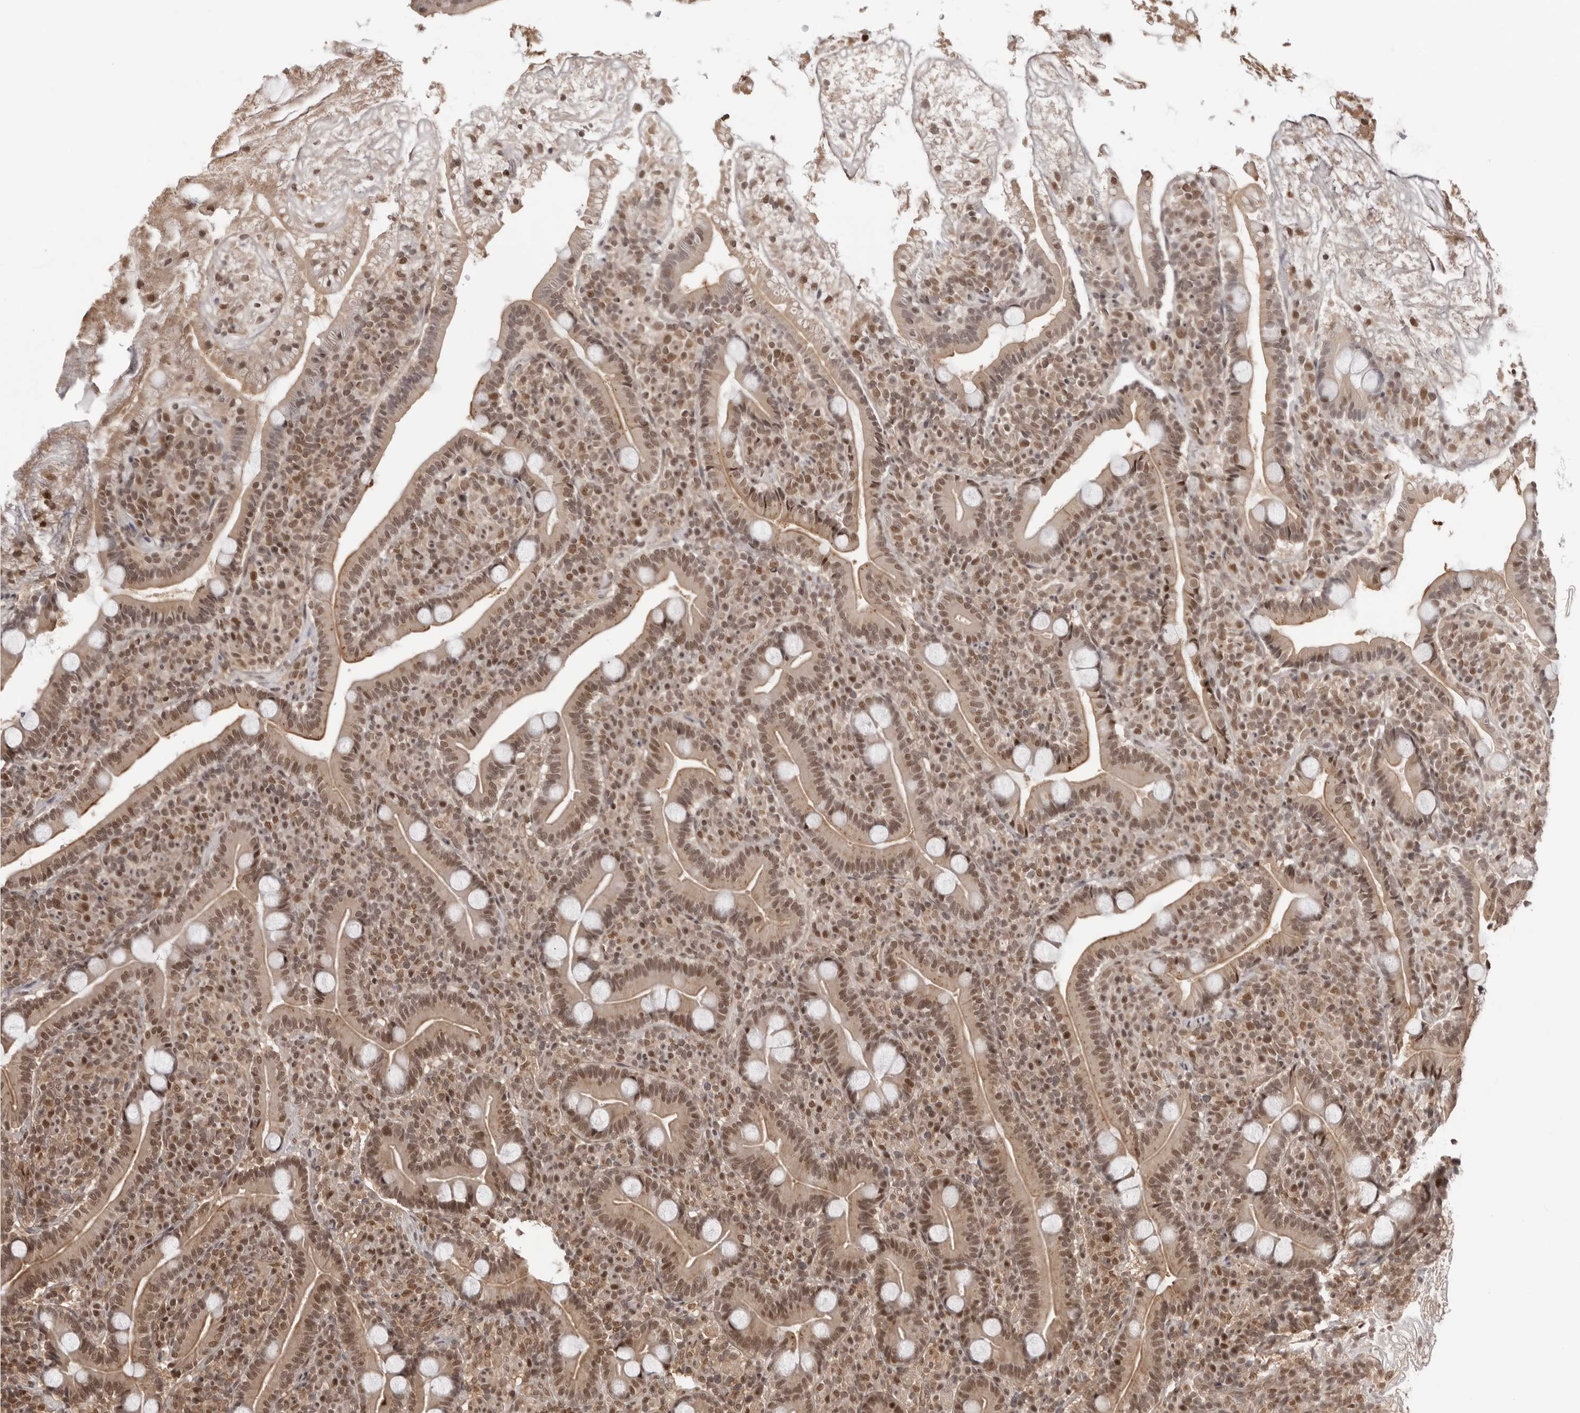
{"staining": {"intensity": "moderate", "quantity": ">75%", "location": "cytoplasmic/membranous,nuclear"}, "tissue": "duodenum", "cell_type": "Glandular cells", "image_type": "normal", "snomed": [{"axis": "morphology", "description": "Normal tissue, NOS"}, {"axis": "topography", "description": "Duodenum"}], "caption": "Immunohistochemistry (IHC) of unremarkable human duodenum reveals medium levels of moderate cytoplasmic/membranous,nuclear staining in about >75% of glandular cells.", "gene": "SDE2", "patient": {"sex": "male", "age": 35}}